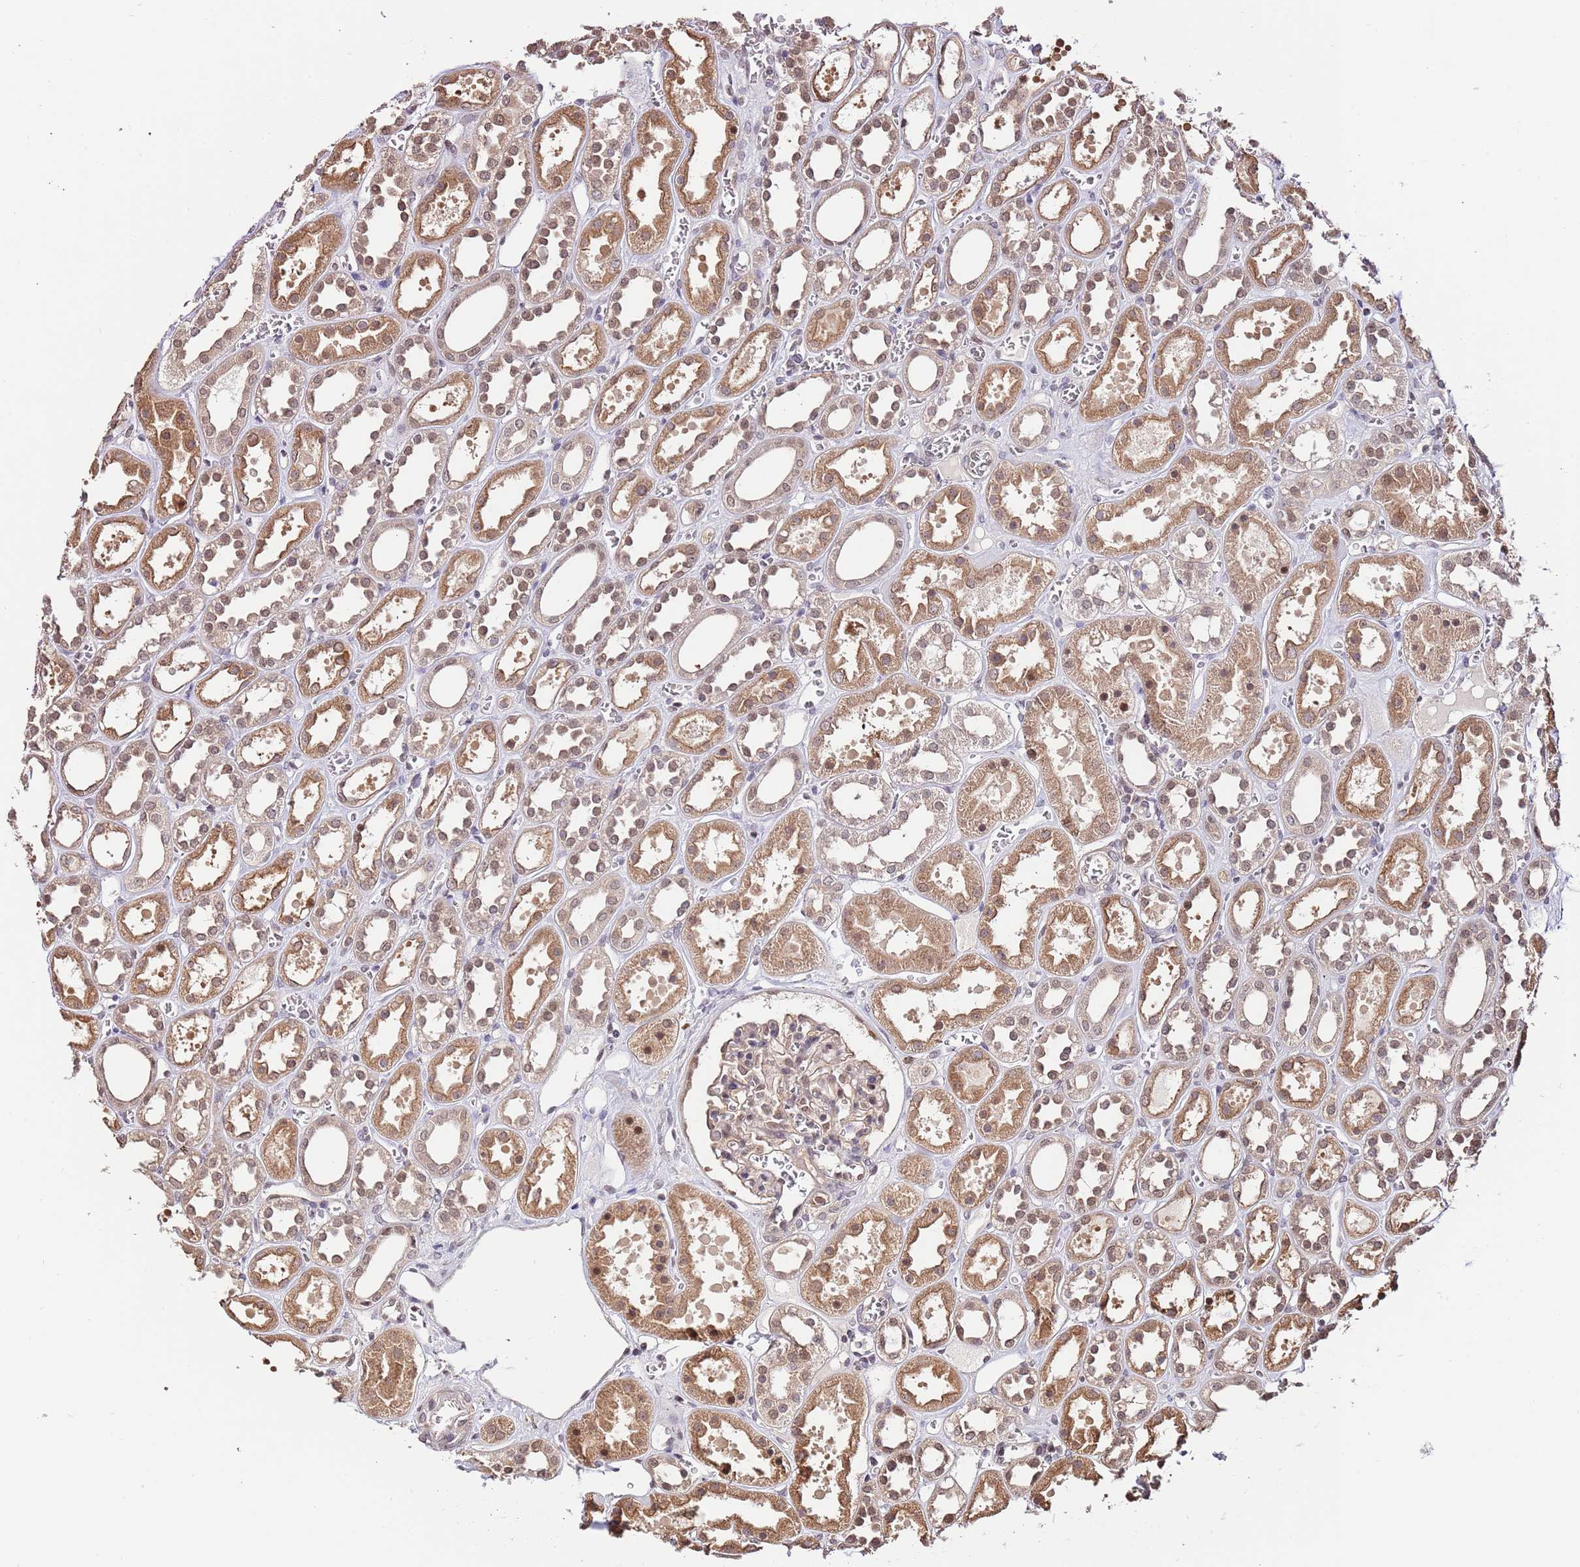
{"staining": {"intensity": "moderate", "quantity": "25%-75%", "location": "nuclear"}, "tissue": "kidney", "cell_type": "Cells in glomeruli", "image_type": "normal", "snomed": [{"axis": "morphology", "description": "Normal tissue, NOS"}, {"axis": "topography", "description": "Kidney"}], "caption": "DAB immunohistochemical staining of unremarkable kidney reveals moderate nuclear protein expression in about 25%-75% of cells in glomeruli. The staining is performed using DAB brown chromogen to label protein expression. The nuclei are counter-stained blue using hematoxylin.", "gene": "RIF1", "patient": {"sex": "female", "age": 41}}